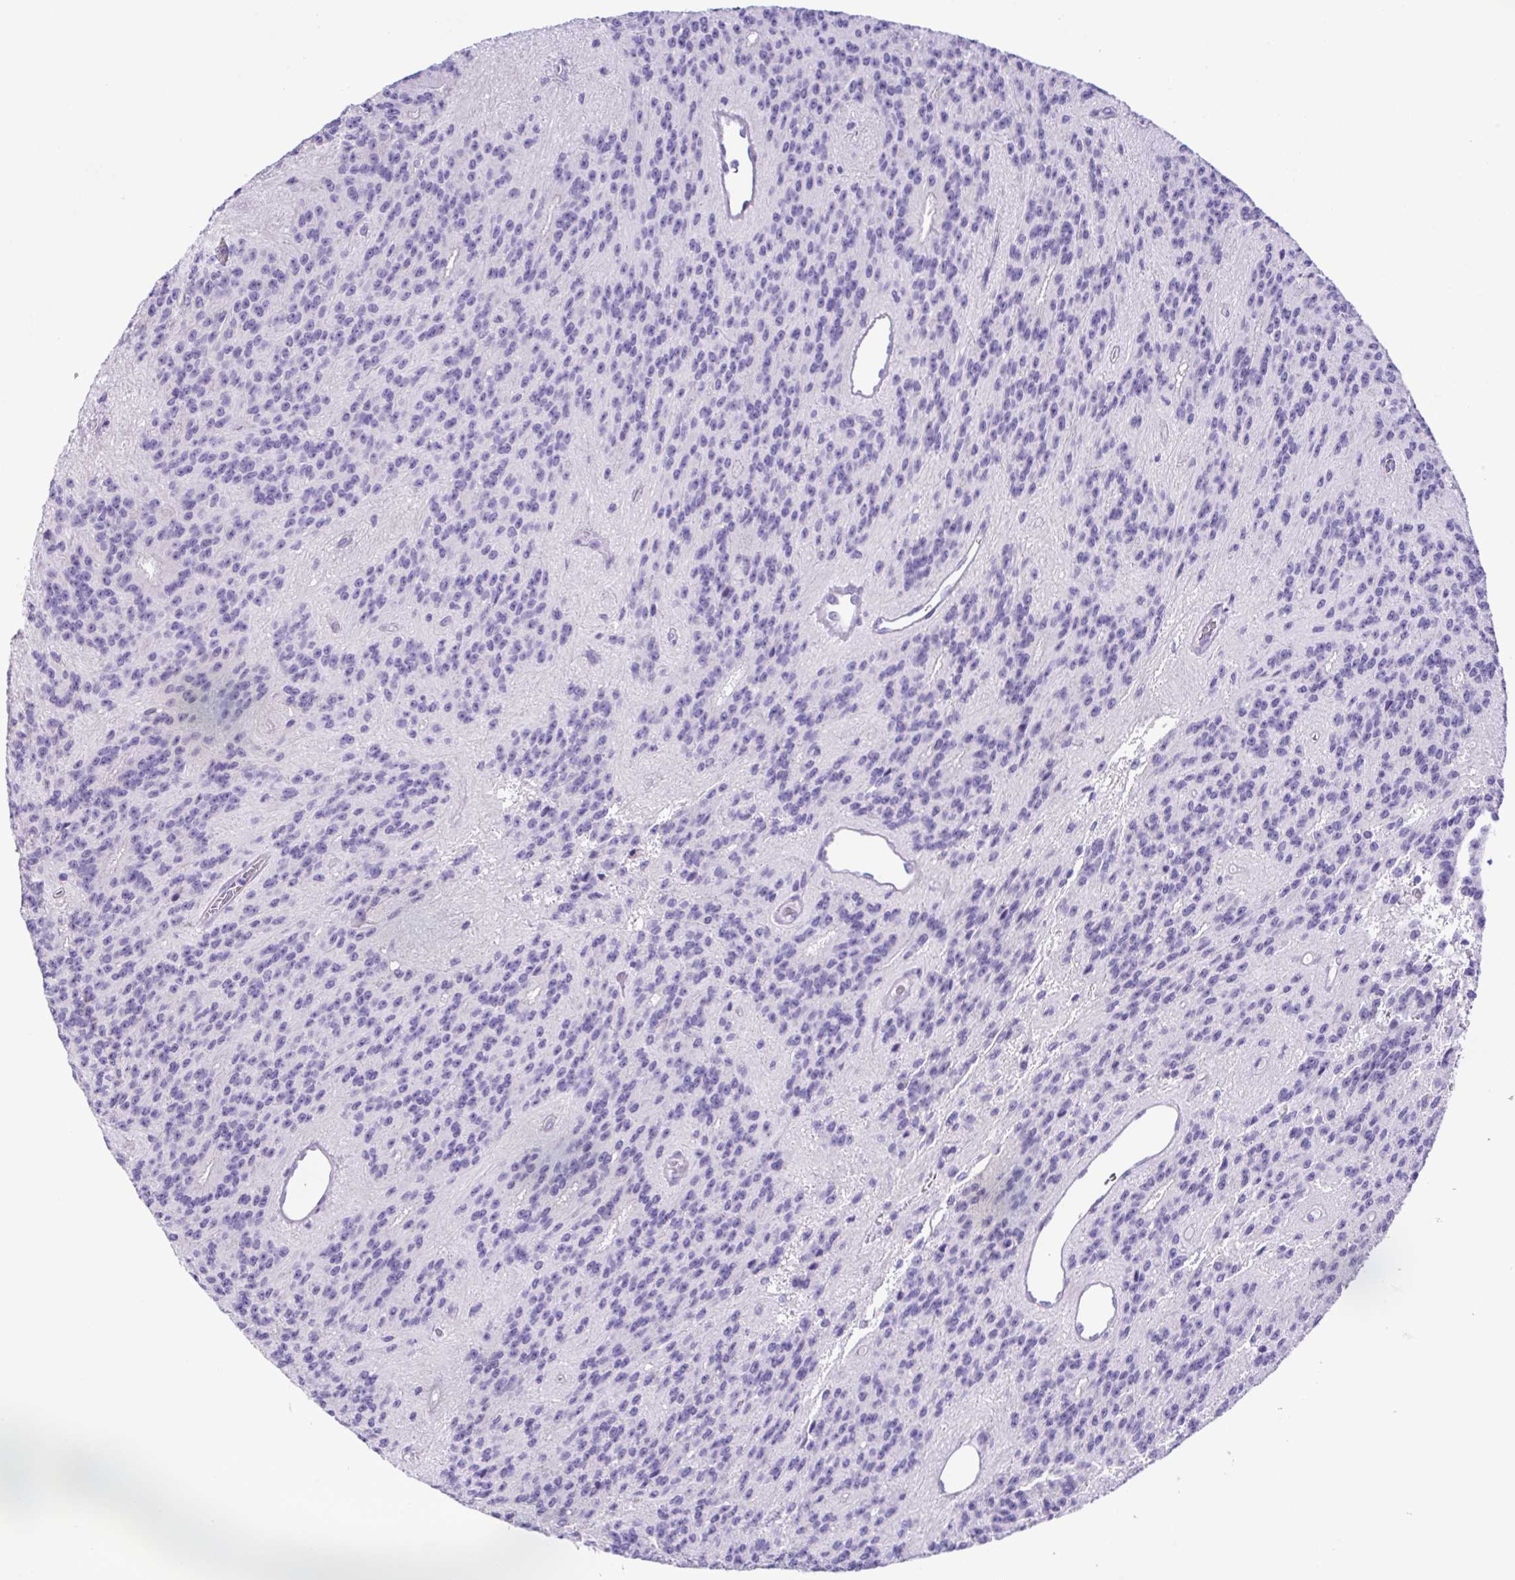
{"staining": {"intensity": "negative", "quantity": "none", "location": "none"}, "tissue": "glioma", "cell_type": "Tumor cells", "image_type": "cancer", "snomed": [{"axis": "morphology", "description": "Glioma, malignant, Low grade"}, {"axis": "topography", "description": "Brain"}], "caption": "Immunohistochemical staining of malignant low-grade glioma reveals no significant staining in tumor cells. The staining is performed using DAB (3,3'-diaminobenzidine) brown chromogen with nuclei counter-stained in using hematoxylin.", "gene": "CD72", "patient": {"sex": "male", "age": 31}}